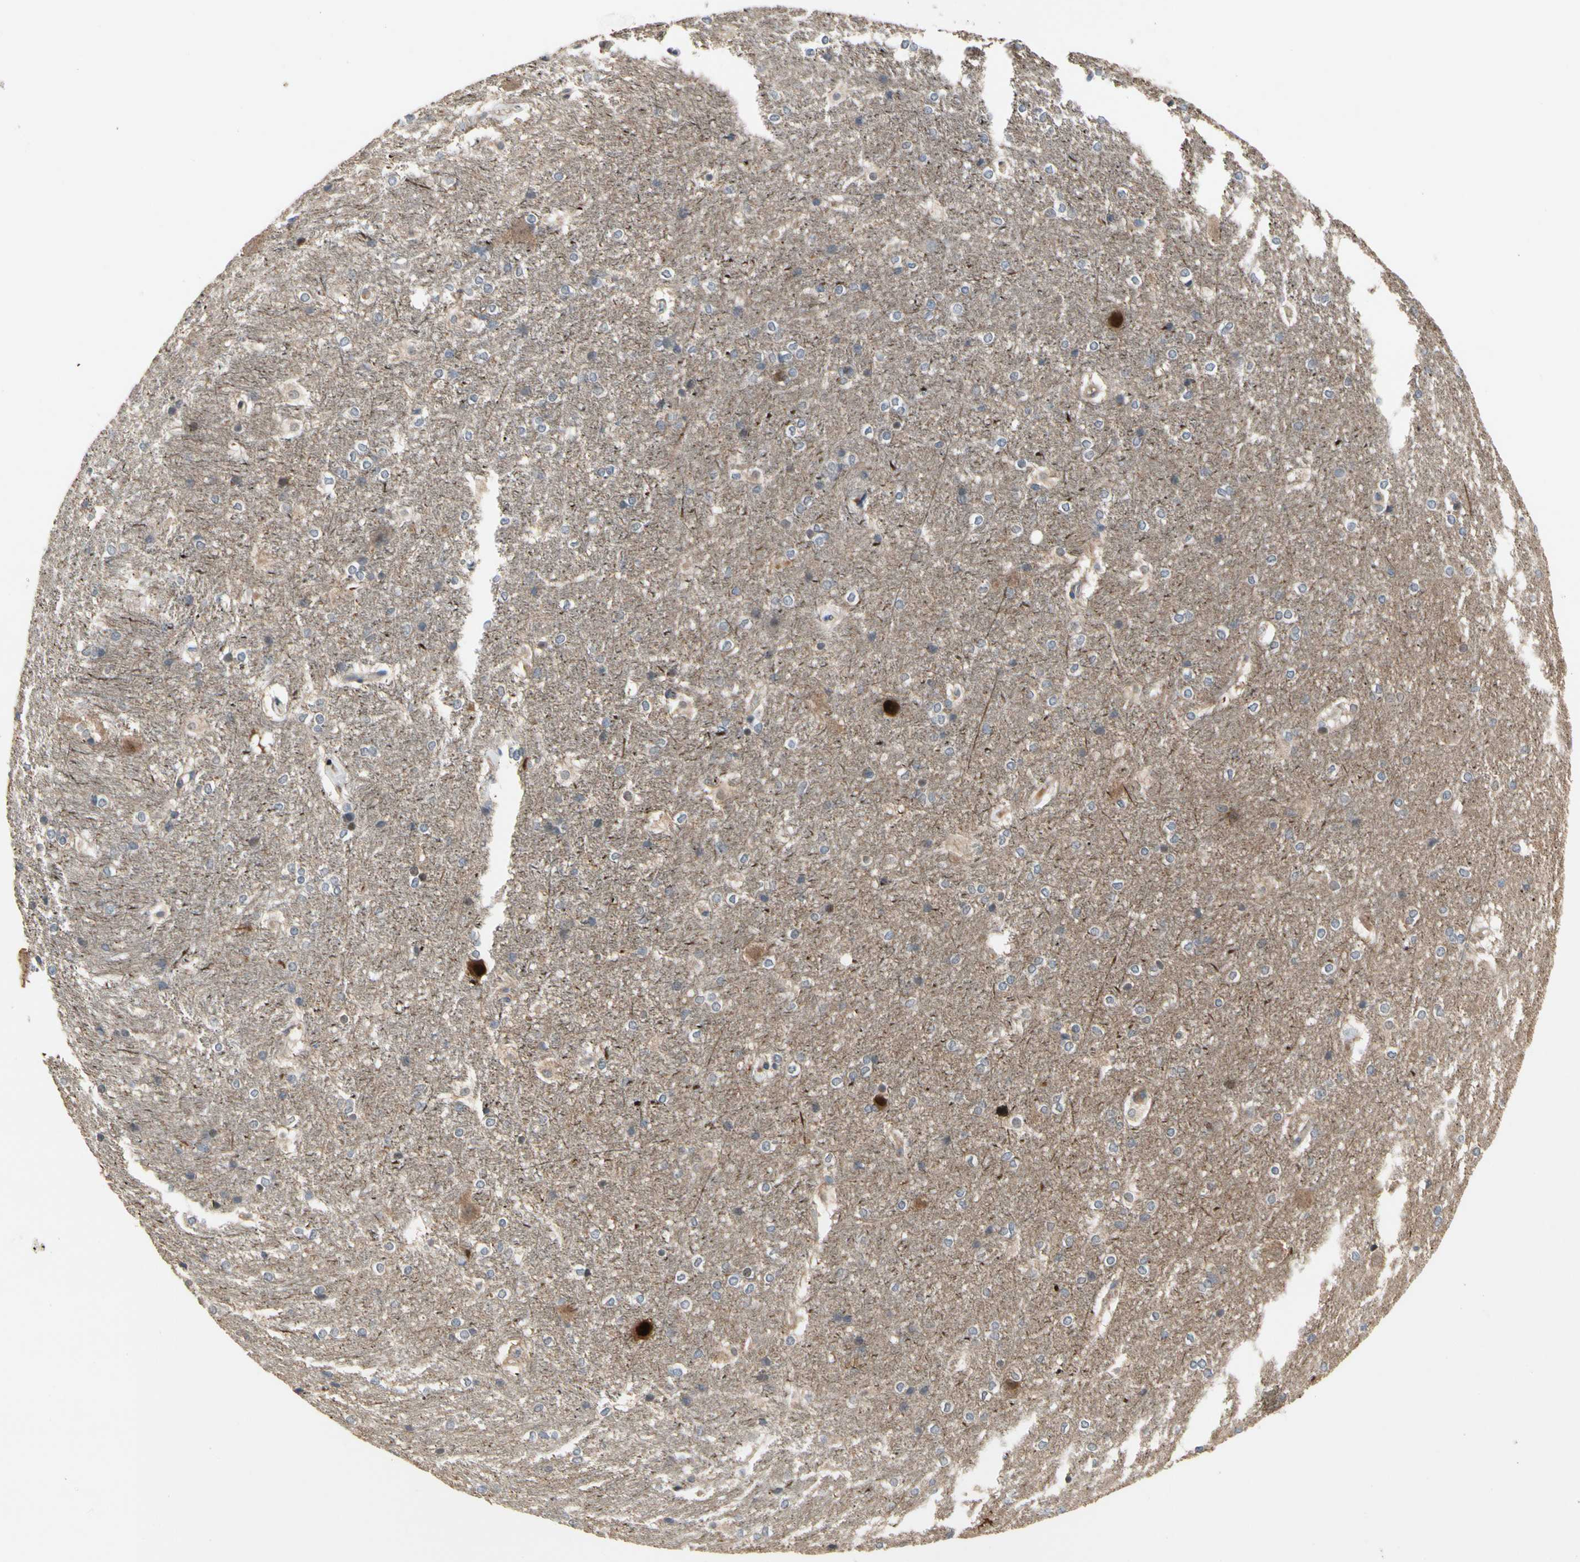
{"staining": {"intensity": "negative", "quantity": "none", "location": "none"}, "tissue": "hippocampus", "cell_type": "Glial cells", "image_type": "normal", "snomed": [{"axis": "morphology", "description": "Normal tissue, NOS"}, {"axis": "topography", "description": "Hippocampus"}], "caption": "IHC of unremarkable human hippocampus exhibits no positivity in glial cells. (DAB immunohistochemistry (IHC) with hematoxylin counter stain).", "gene": "HMGCR", "patient": {"sex": "female", "age": 19}}